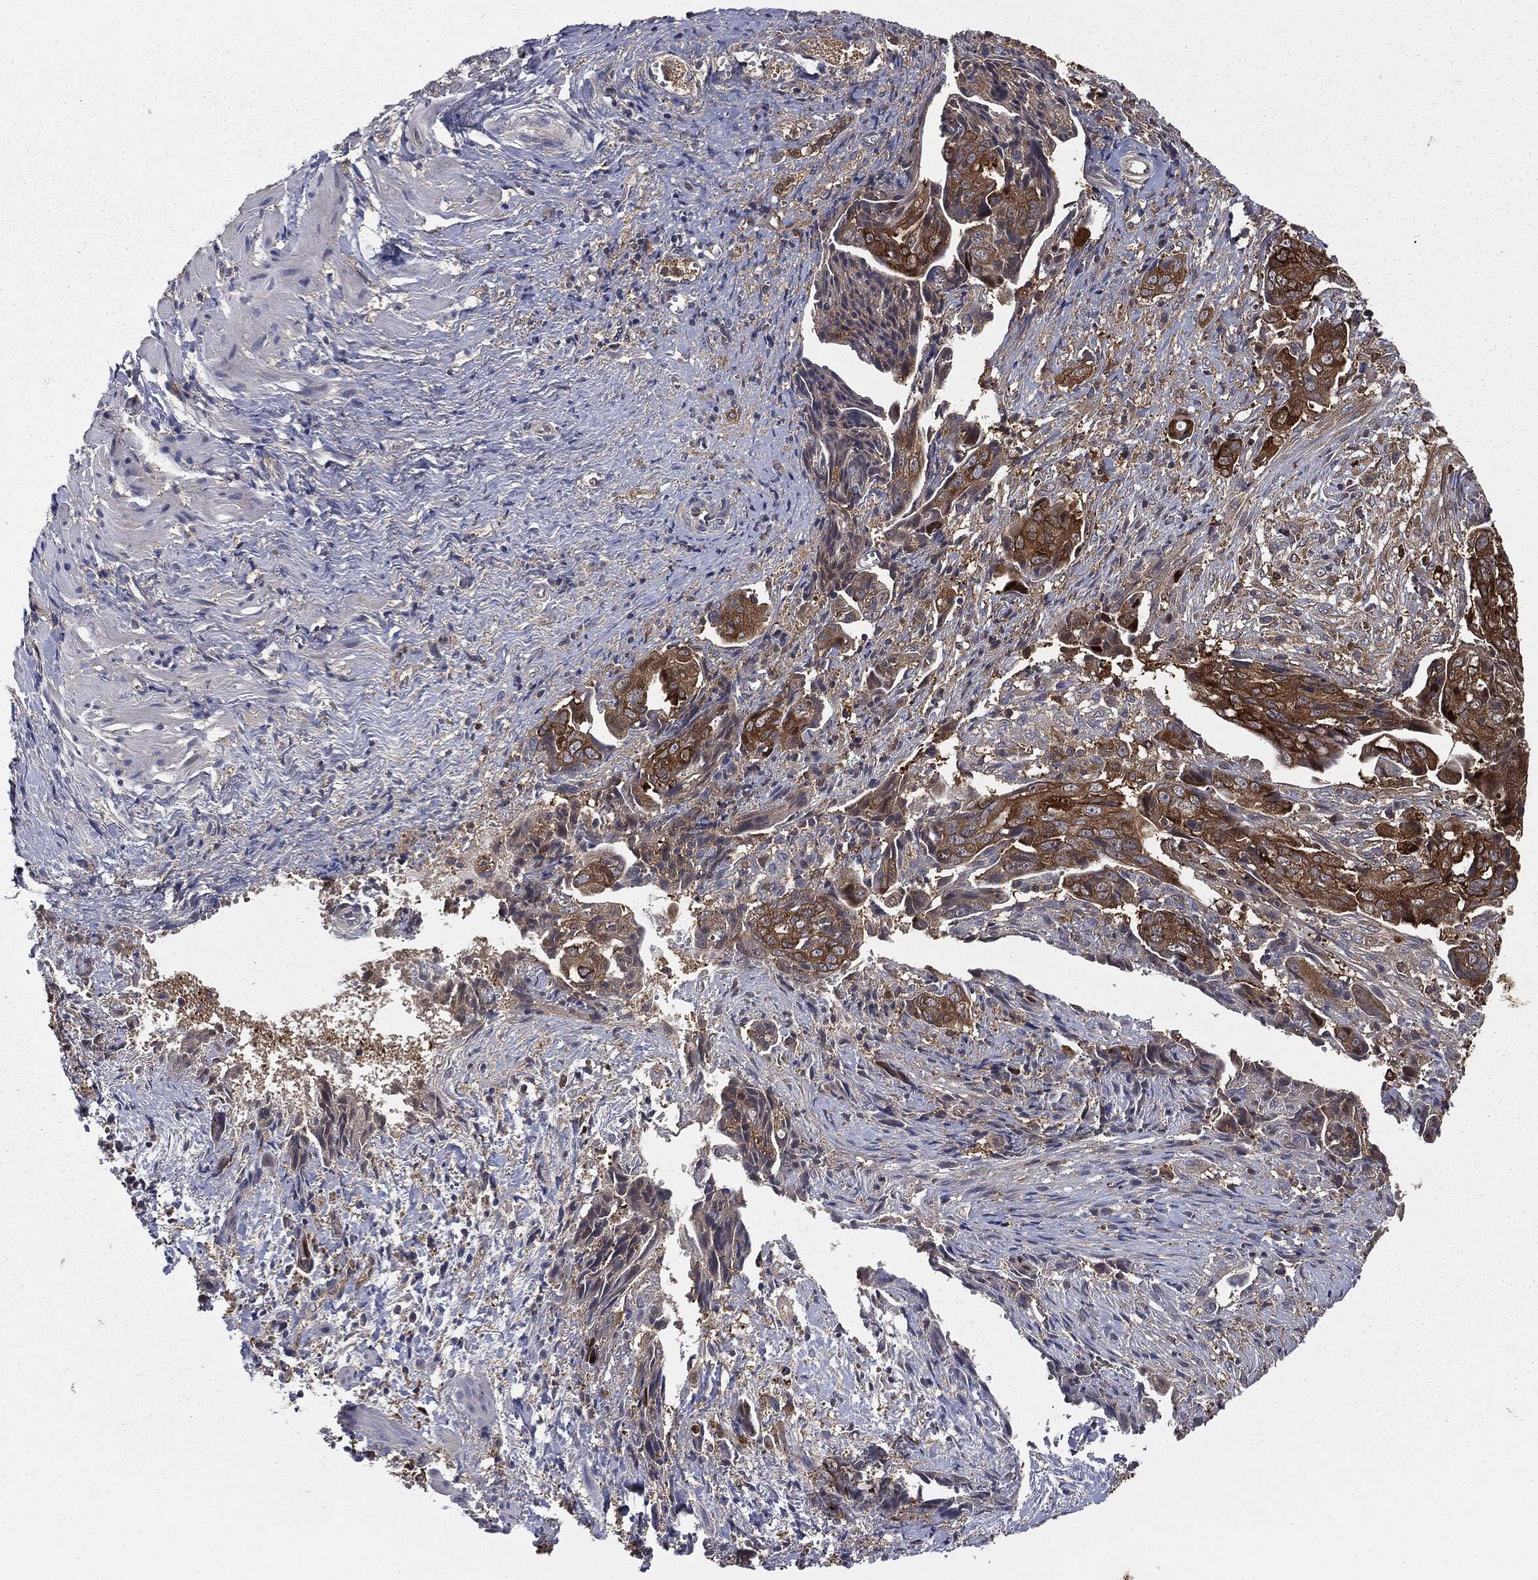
{"staining": {"intensity": "strong", "quantity": "25%-75%", "location": "cytoplasmic/membranous"}, "tissue": "ovarian cancer", "cell_type": "Tumor cells", "image_type": "cancer", "snomed": [{"axis": "morphology", "description": "Carcinoma, endometroid"}, {"axis": "topography", "description": "Ovary"}], "caption": "Human ovarian endometroid carcinoma stained with a protein marker demonstrates strong staining in tumor cells.", "gene": "GNB5", "patient": {"sex": "female", "age": 70}}